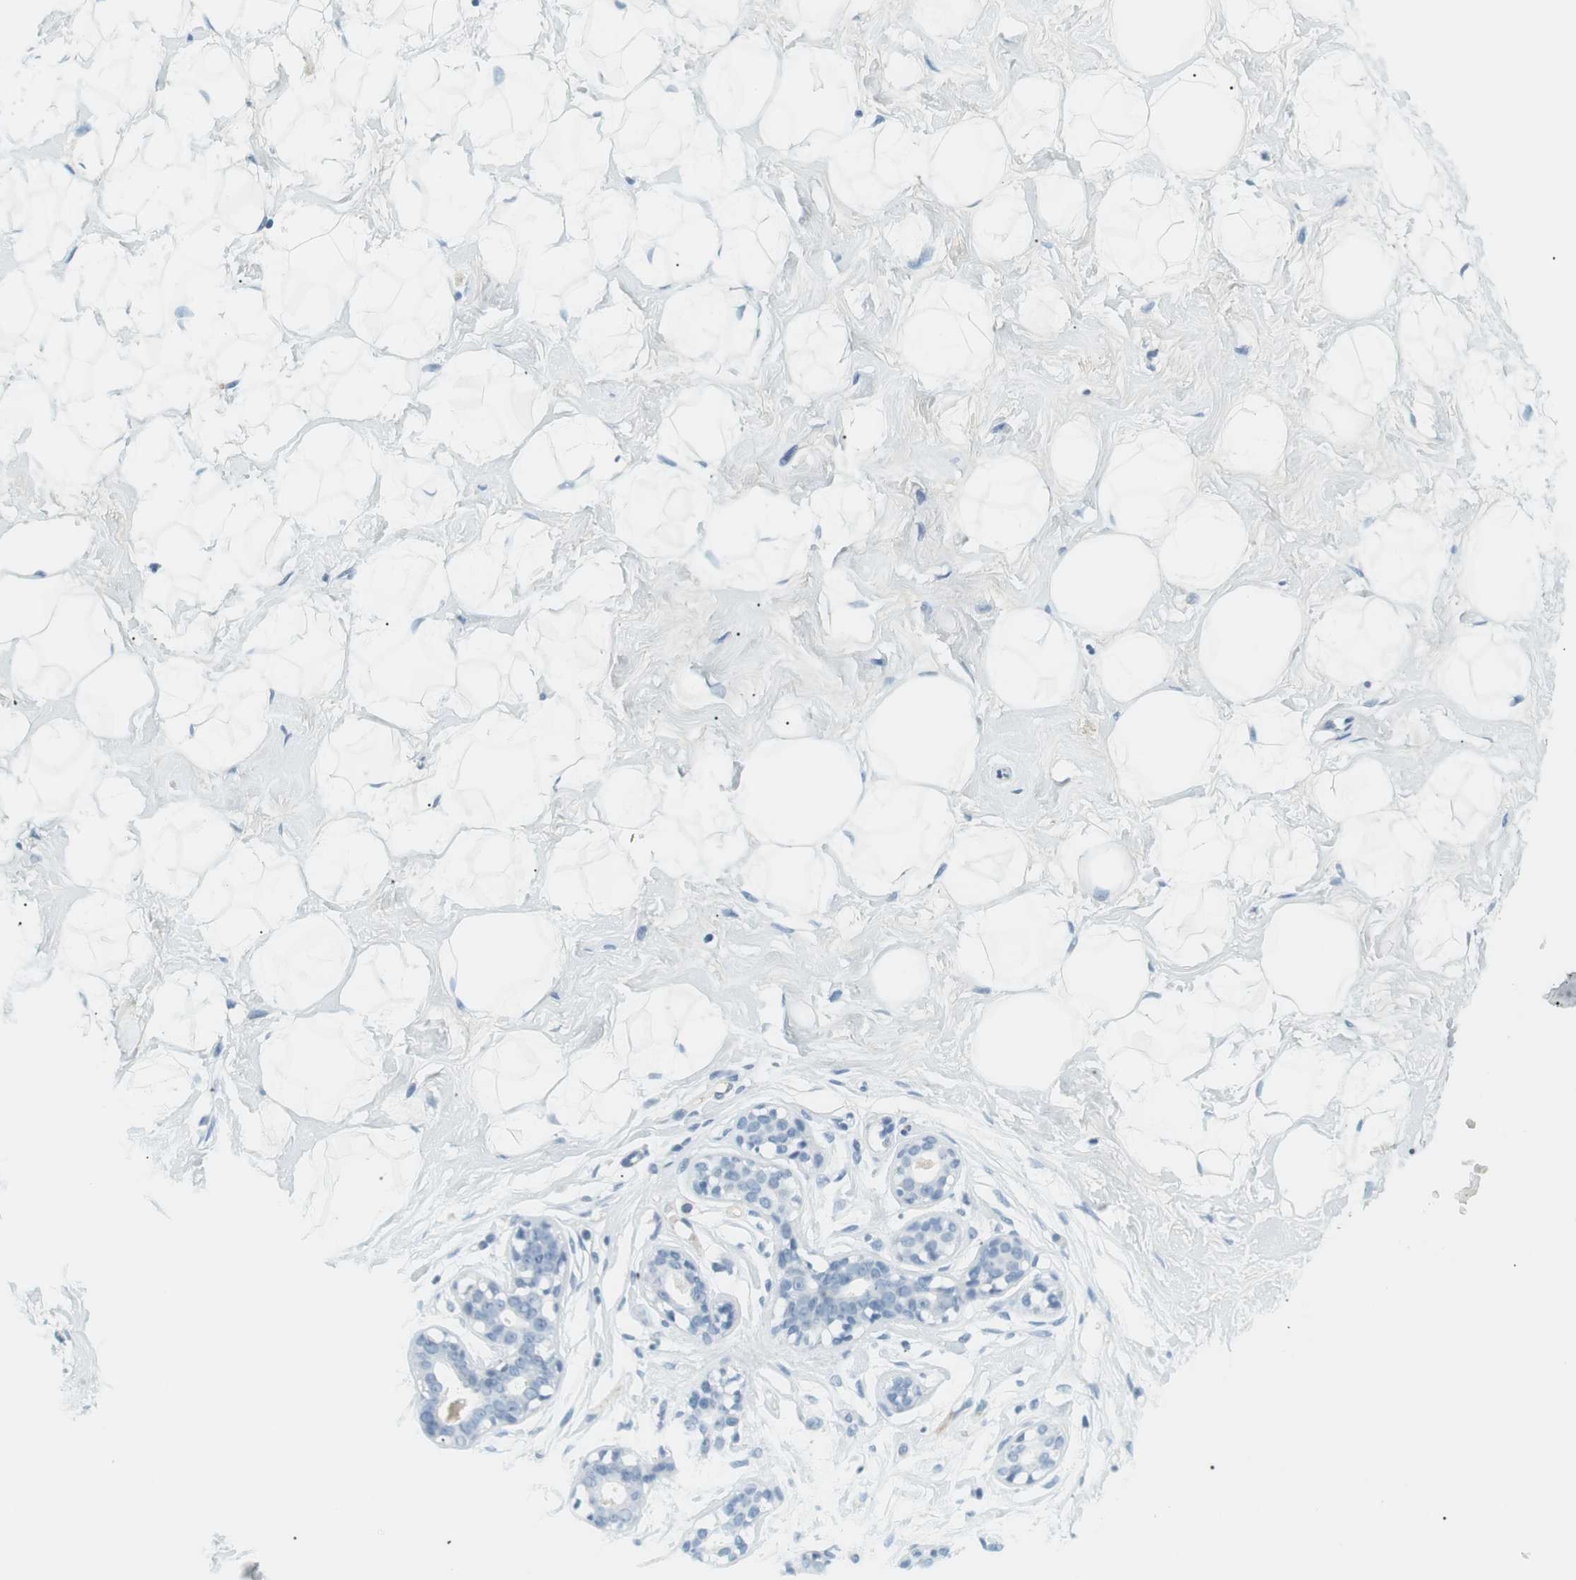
{"staining": {"intensity": "negative", "quantity": "none", "location": "none"}, "tissue": "breast", "cell_type": "Adipocytes", "image_type": "normal", "snomed": [{"axis": "morphology", "description": "Normal tissue, NOS"}, {"axis": "topography", "description": "Breast"}], "caption": "The micrograph demonstrates no significant positivity in adipocytes of breast. (DAB IHC, high magnification).", "gene": "APOB", "patient": {"sex": "female", "age": 23}}